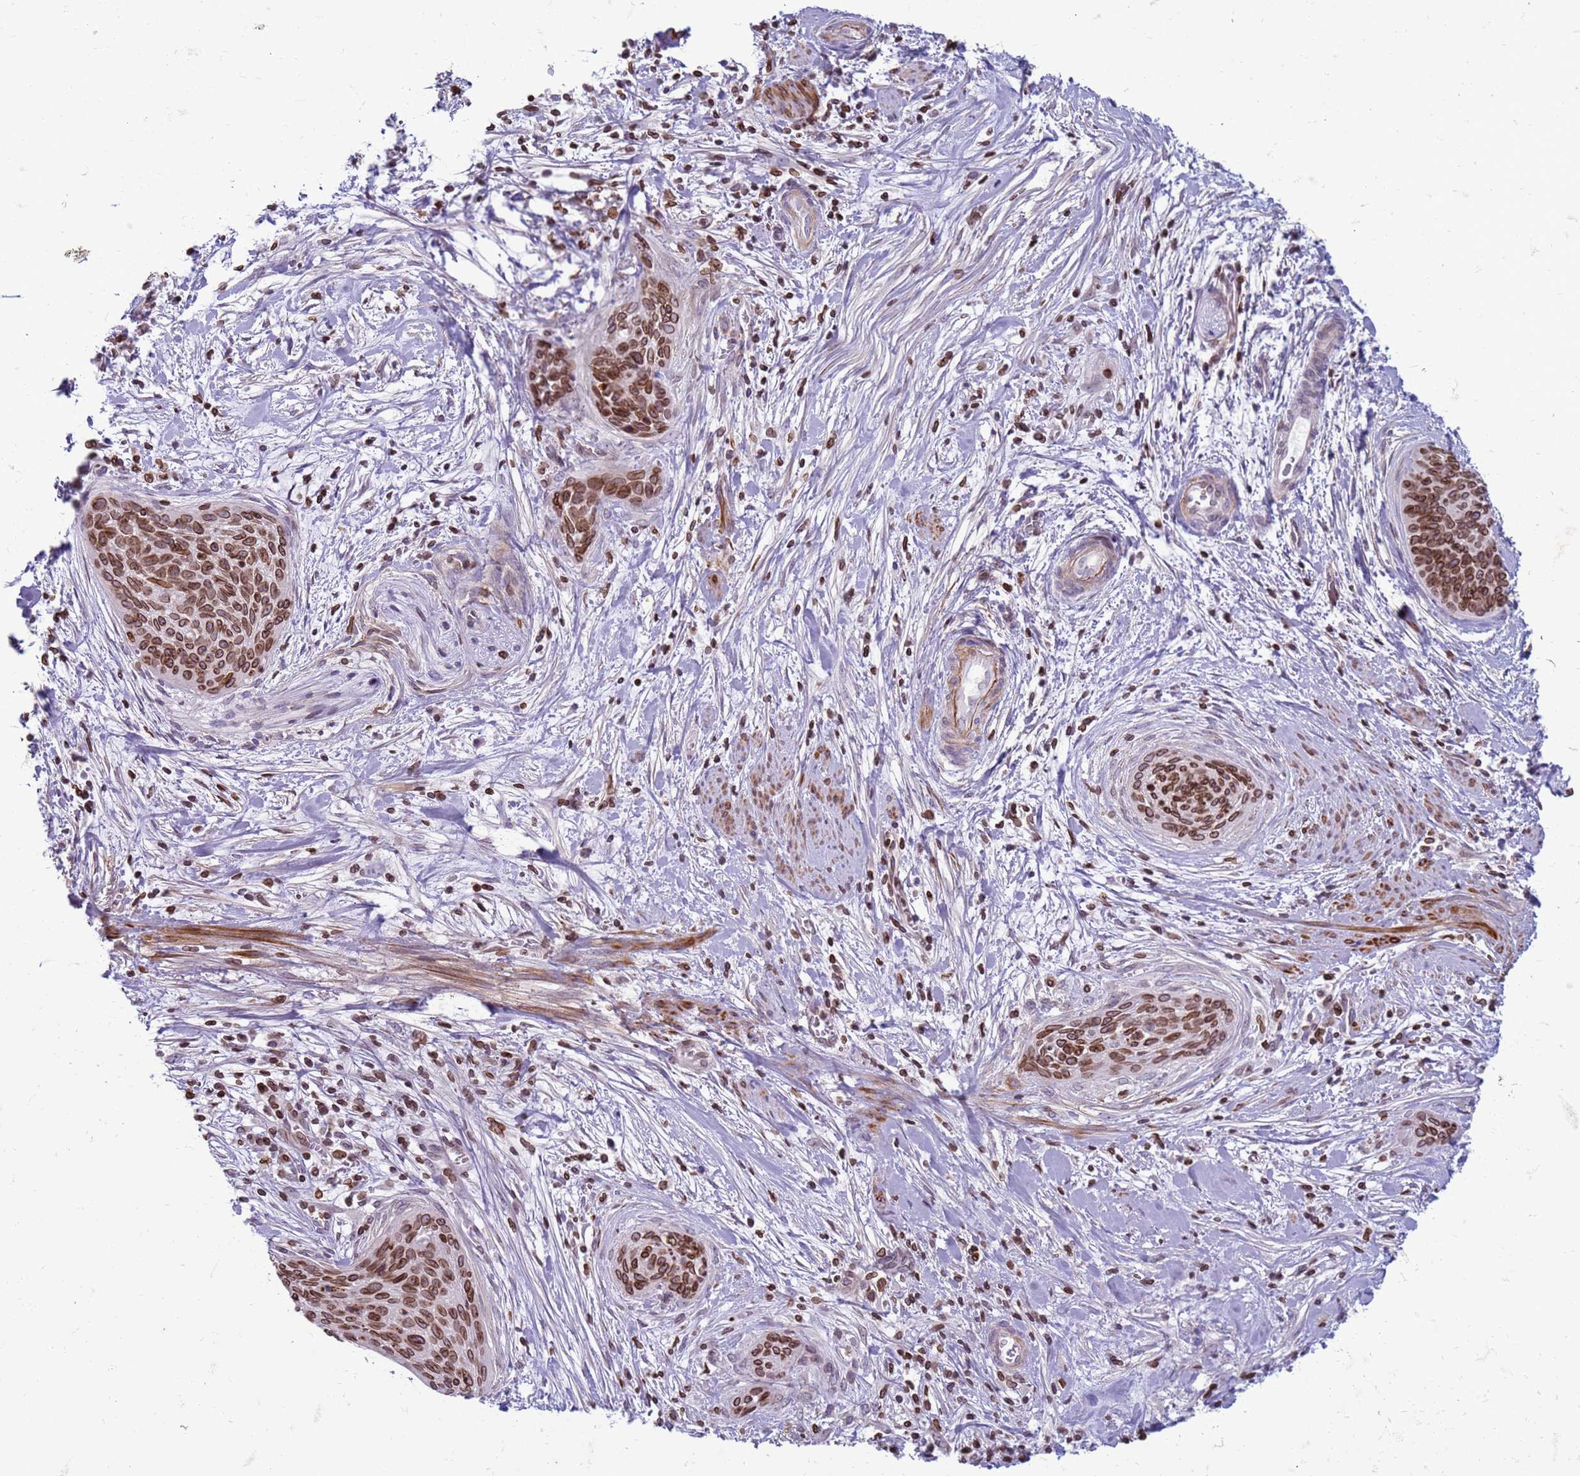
{"staining": {"intensity": "strong", "quantity": ">75%", "location": "cytoplasmic/membranous,nuclear"}, "tissue": "cervical cancer", "cell_type": "Tumor cells", "image_type": "cancer", "snomed": [{"axis": "morphology", "description": "Squamous cell carcinoma, NOS"}, {"axis": "topography", "description": "Cervix"}], "caption": "Strong cytoplasmic/membranous and nuclear positivity is present in about >75% of tumor cells in cervical cancer (squamous cell carcinoma). The protein is stained brown, and the nuclei are stained in blue (DAB IHC with brightfield microscopy, high magnification).", "gene": "METTL25B", "patient": {"sex": "female", "age": 55}}